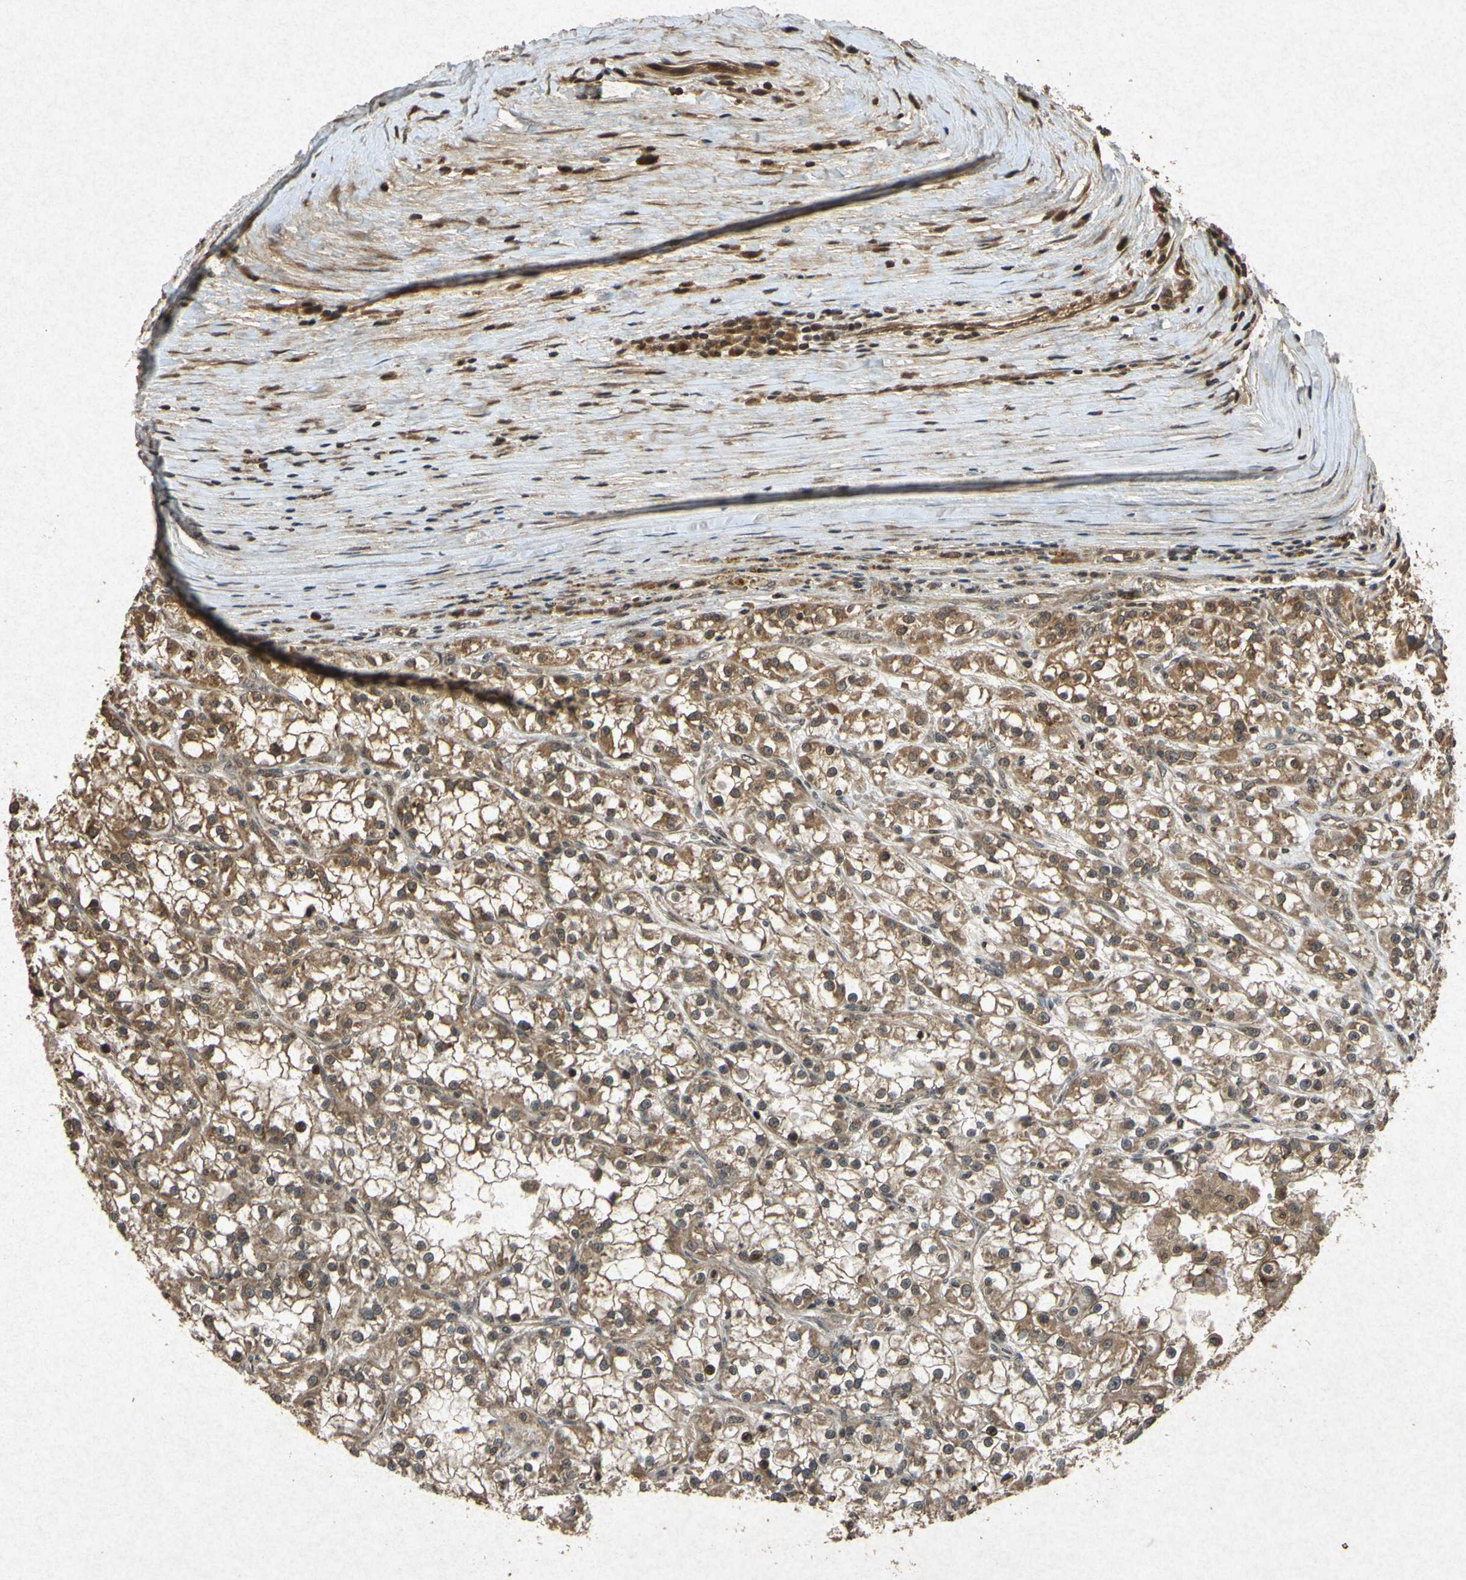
{"staining": {"intensity": "moderate", "quantity": ">75%", "location": "cytoplasmic/membranous"}, "tissue": "renal cancer", "cell_type": "Tumor cells", "image_type": "cancer", "snomed": [{"axis": "morphology", "description": "Adenocarcinoma, NOS"}, {"axis": "topography", "description": "Kidney"}], "caption": "Human renal cancer (adenocarcinoma) stained with a protein marker exhibits moderate staining in tumor cells.", "gene": "ATP6V1H", "patient": {"sex": "female", "age": 52}}